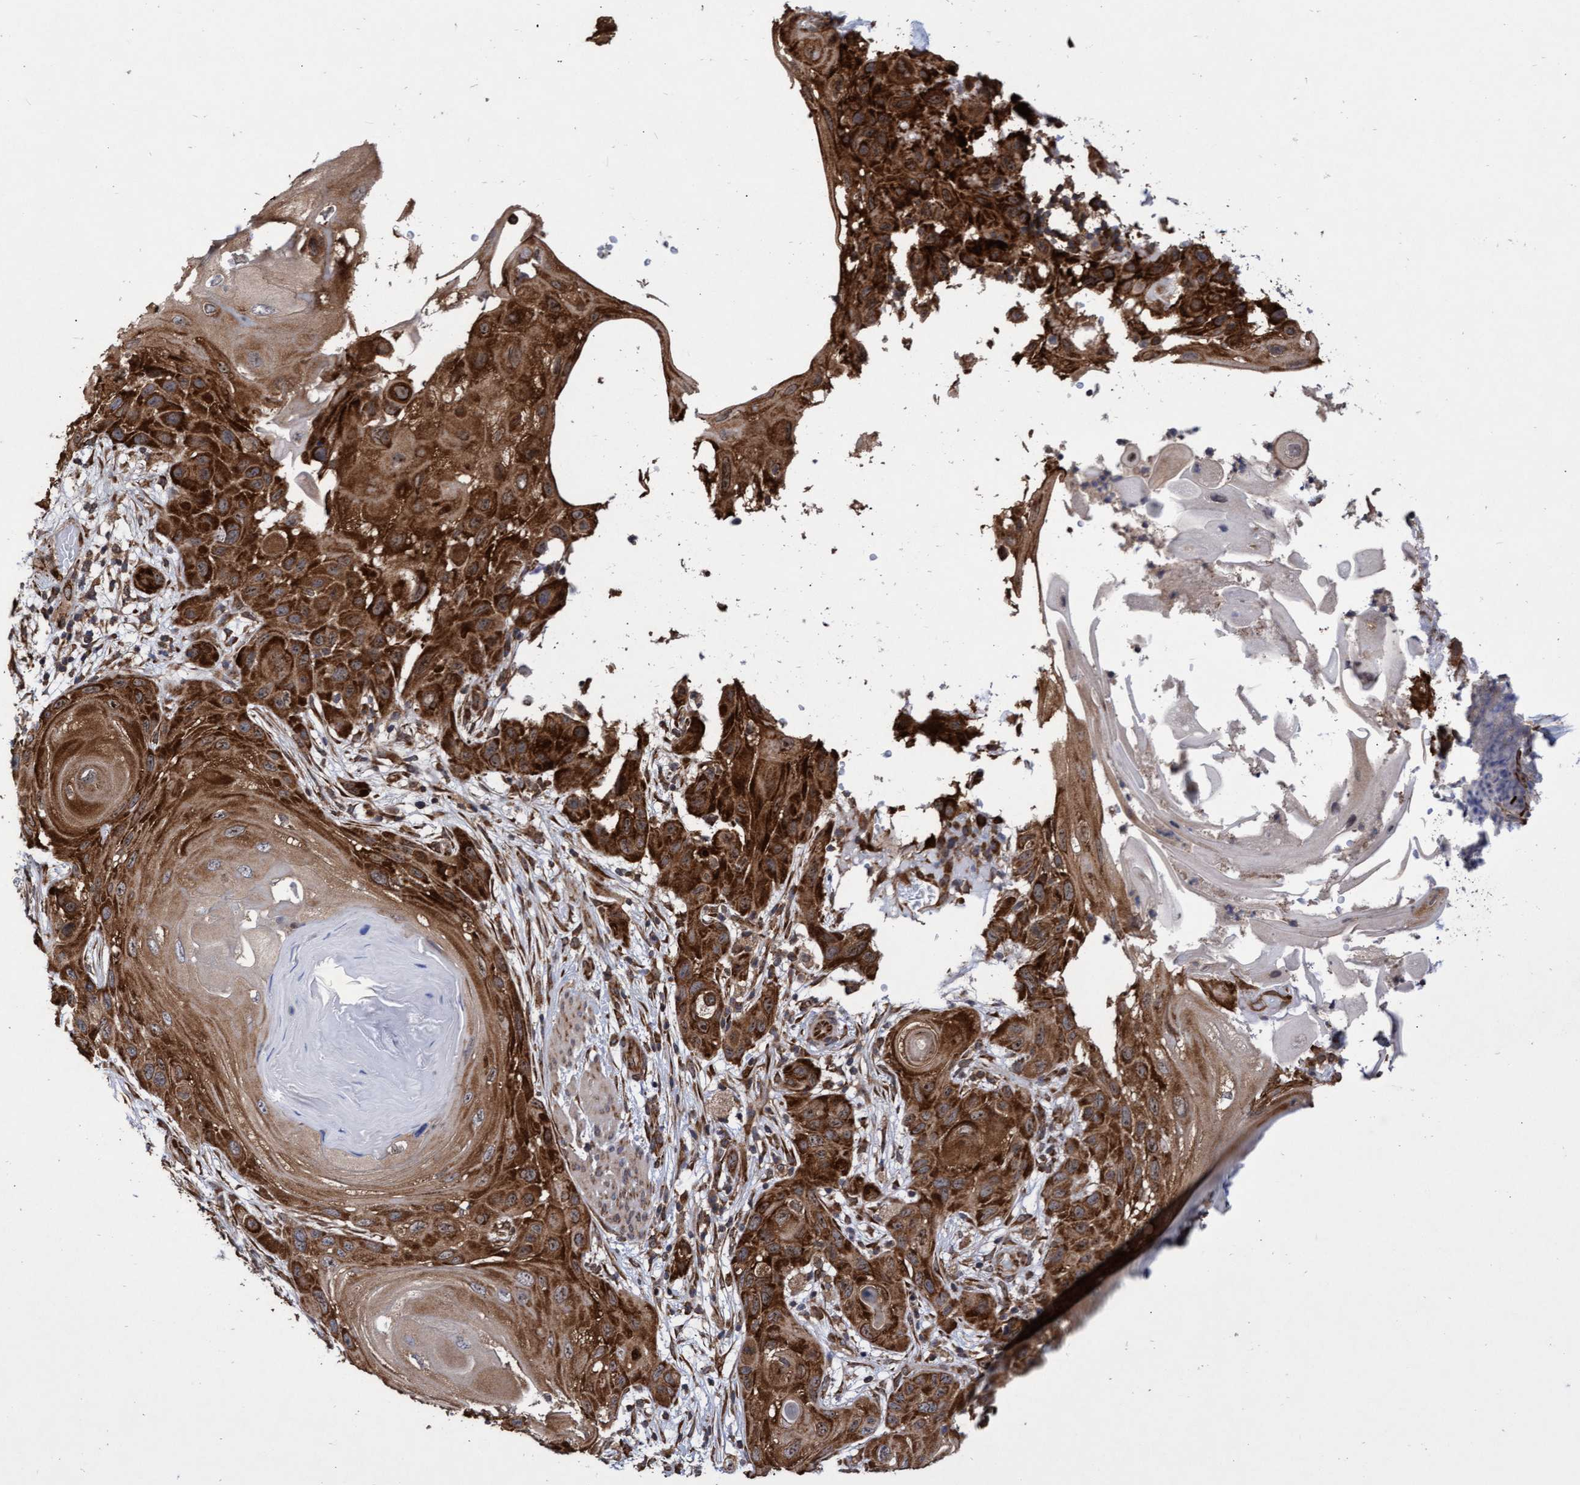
{"staining": {"intensity": "strong", "quantity": ">75%", "location": "cytoplasmic/membranous"}, "tissue": "skin cancer", "cell_type": "Tumor cells", "image_type": "cancer", "snomed": [{"axis": "morphology", "description": "Squamous cell carcinoma, NOS"}, {"axis": "topography", "description": "Skin"}], "caption": "Human skin squamous cell carcinoma stained with a brown dye exhibits strong cytoplasmic/membranous positive staining in about >75% of tumor cells.", "gene": "ABCF2", "patient": {"sex": "female", "age": 96}}